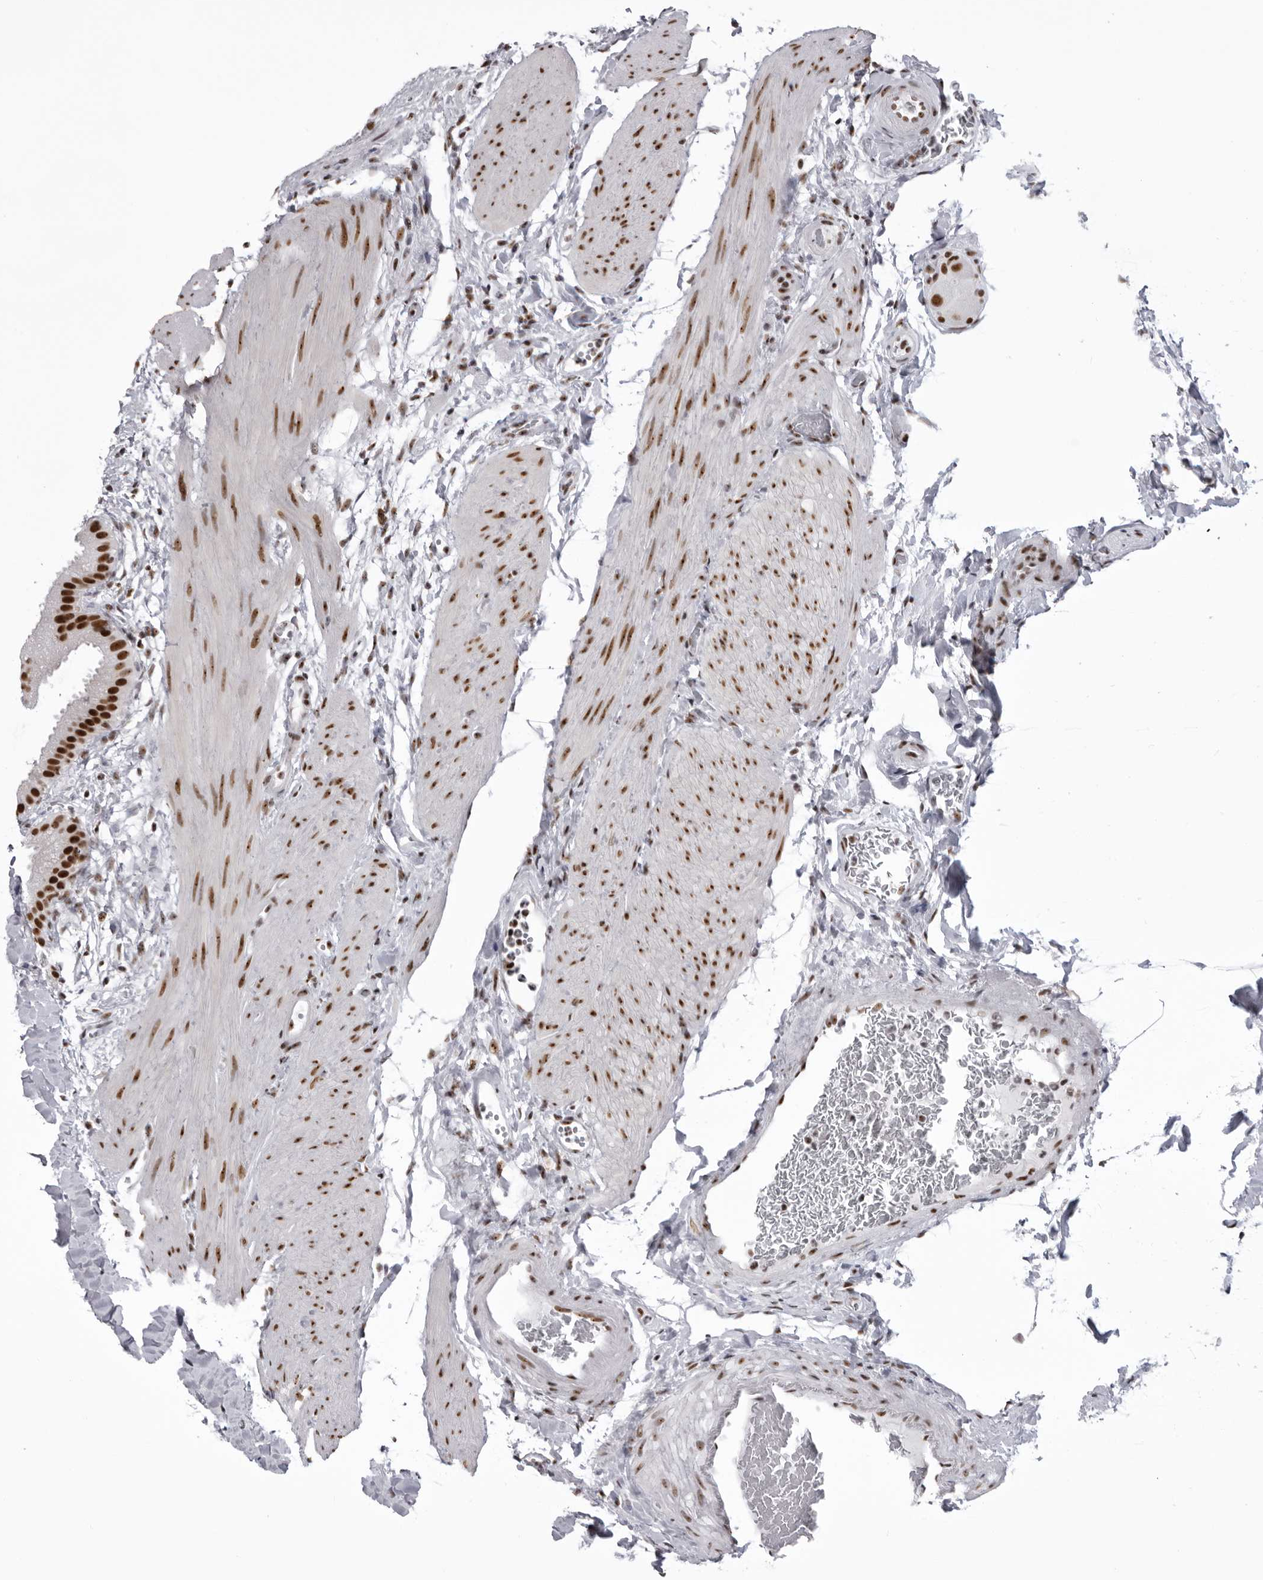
{"staining": {"intensity": "strong", "quantity": ">75%", "location": "nuclear"}, "tissue": "gallbladder", "cell_type": "Glandular cells", "image_type": "normal", "snomed": [{"axis": "morphology", "description": "Normal tissue, NOS"}, {"axis": "topography", "description": "Gallbladder"}], "caption": "Strong nuclear expression is seen in about >75% of glandular cells in benign gallbladder.", "gene": "DHX9", "patient": {"sex": "female", "age": 64}}